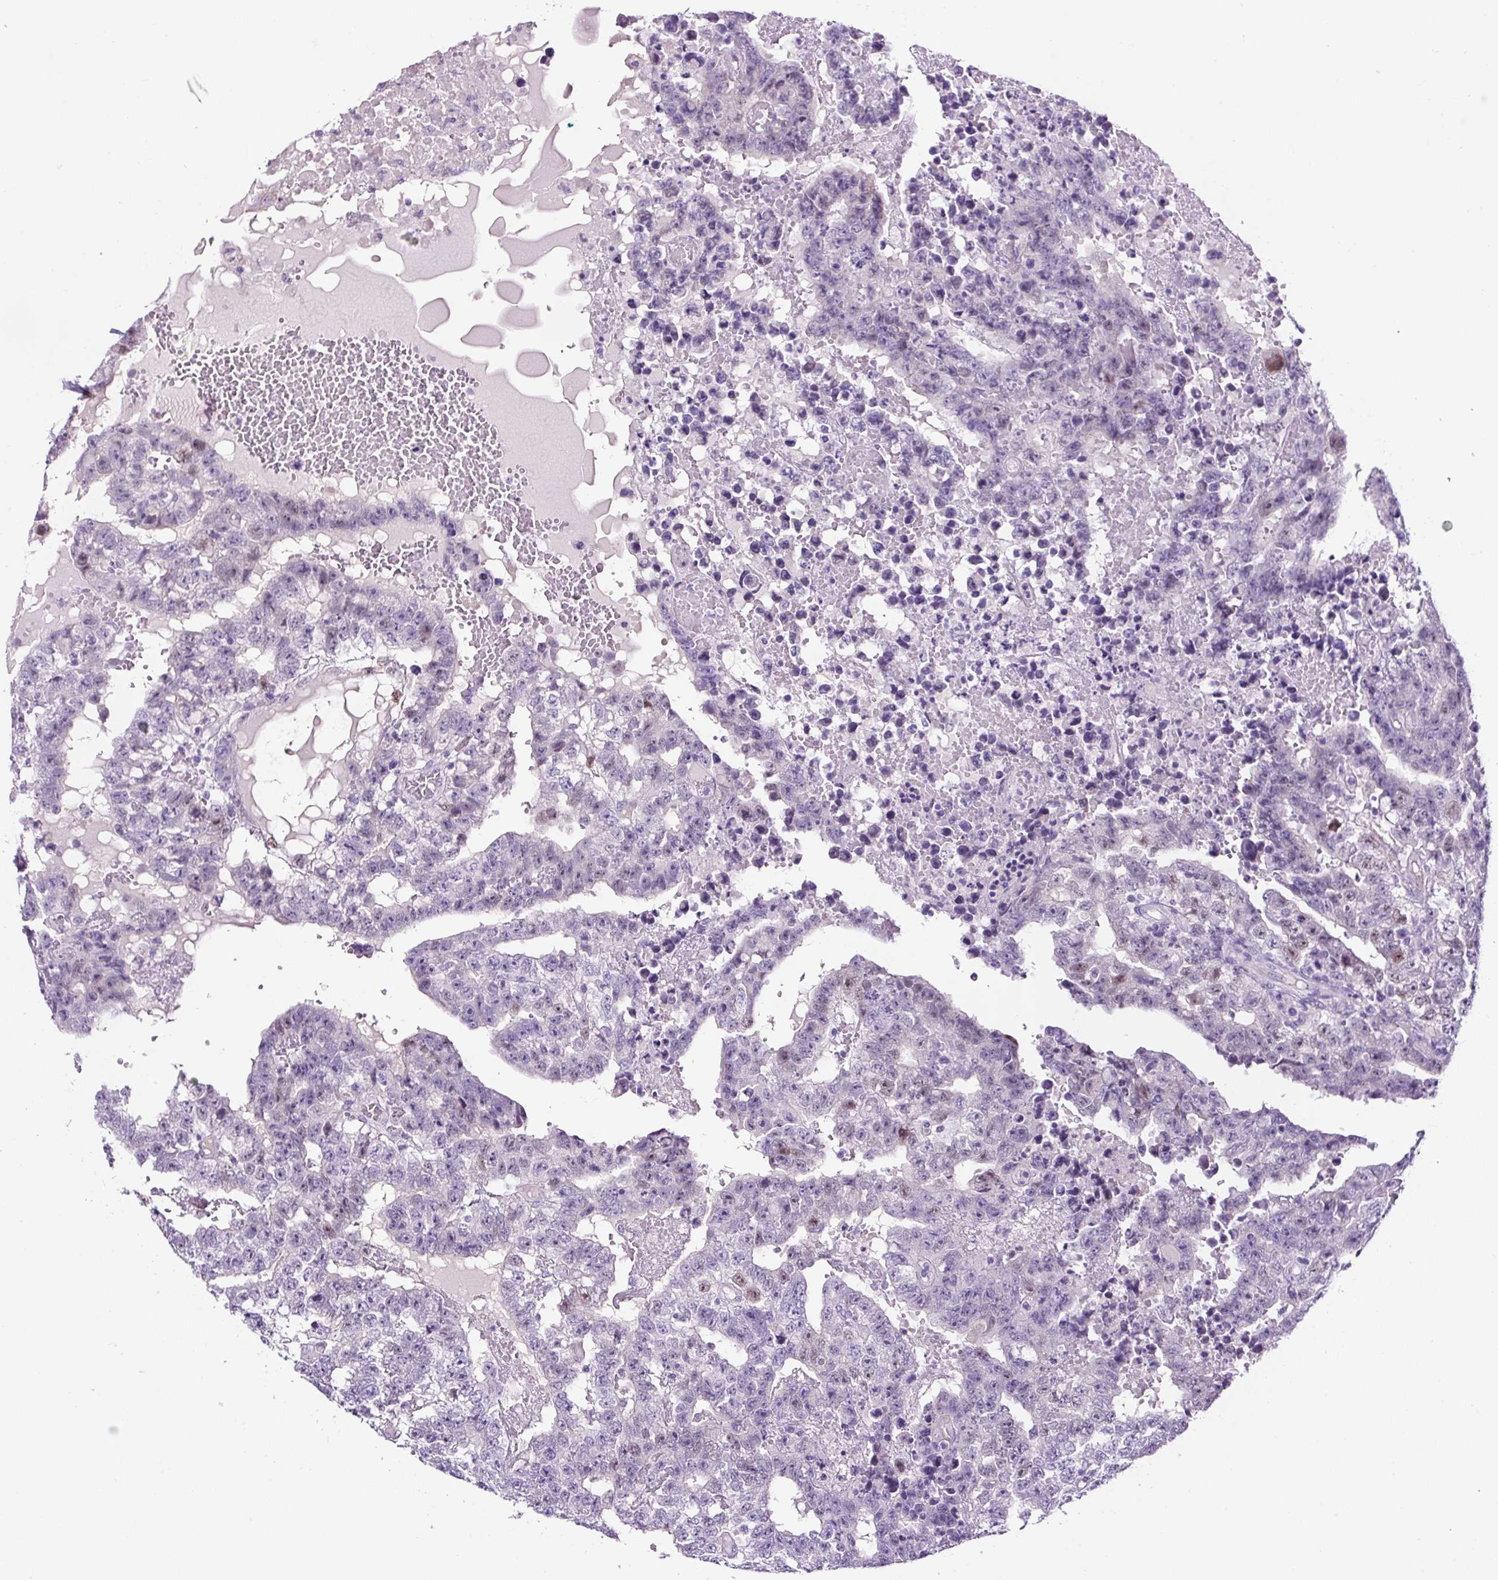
{"staining": {"intensity": "negative", "quantity": "none", "location": "none"}, "tissue": "testis cancer", "cell_type": "Tumor cells", "image_type": "cancer", "snomed": [{"axis": "morphology", "description": "Carcinoma, Embryonal, NOS"}, {"axis": "topography", "description": "Testis"}], "caption": "This is an immunohistochemistry micrograph of human testis embryonal carcinoma. There is no staining in tumor cells.", "gene": "SP8", "patient": {"sex": "male", "age": 25}}